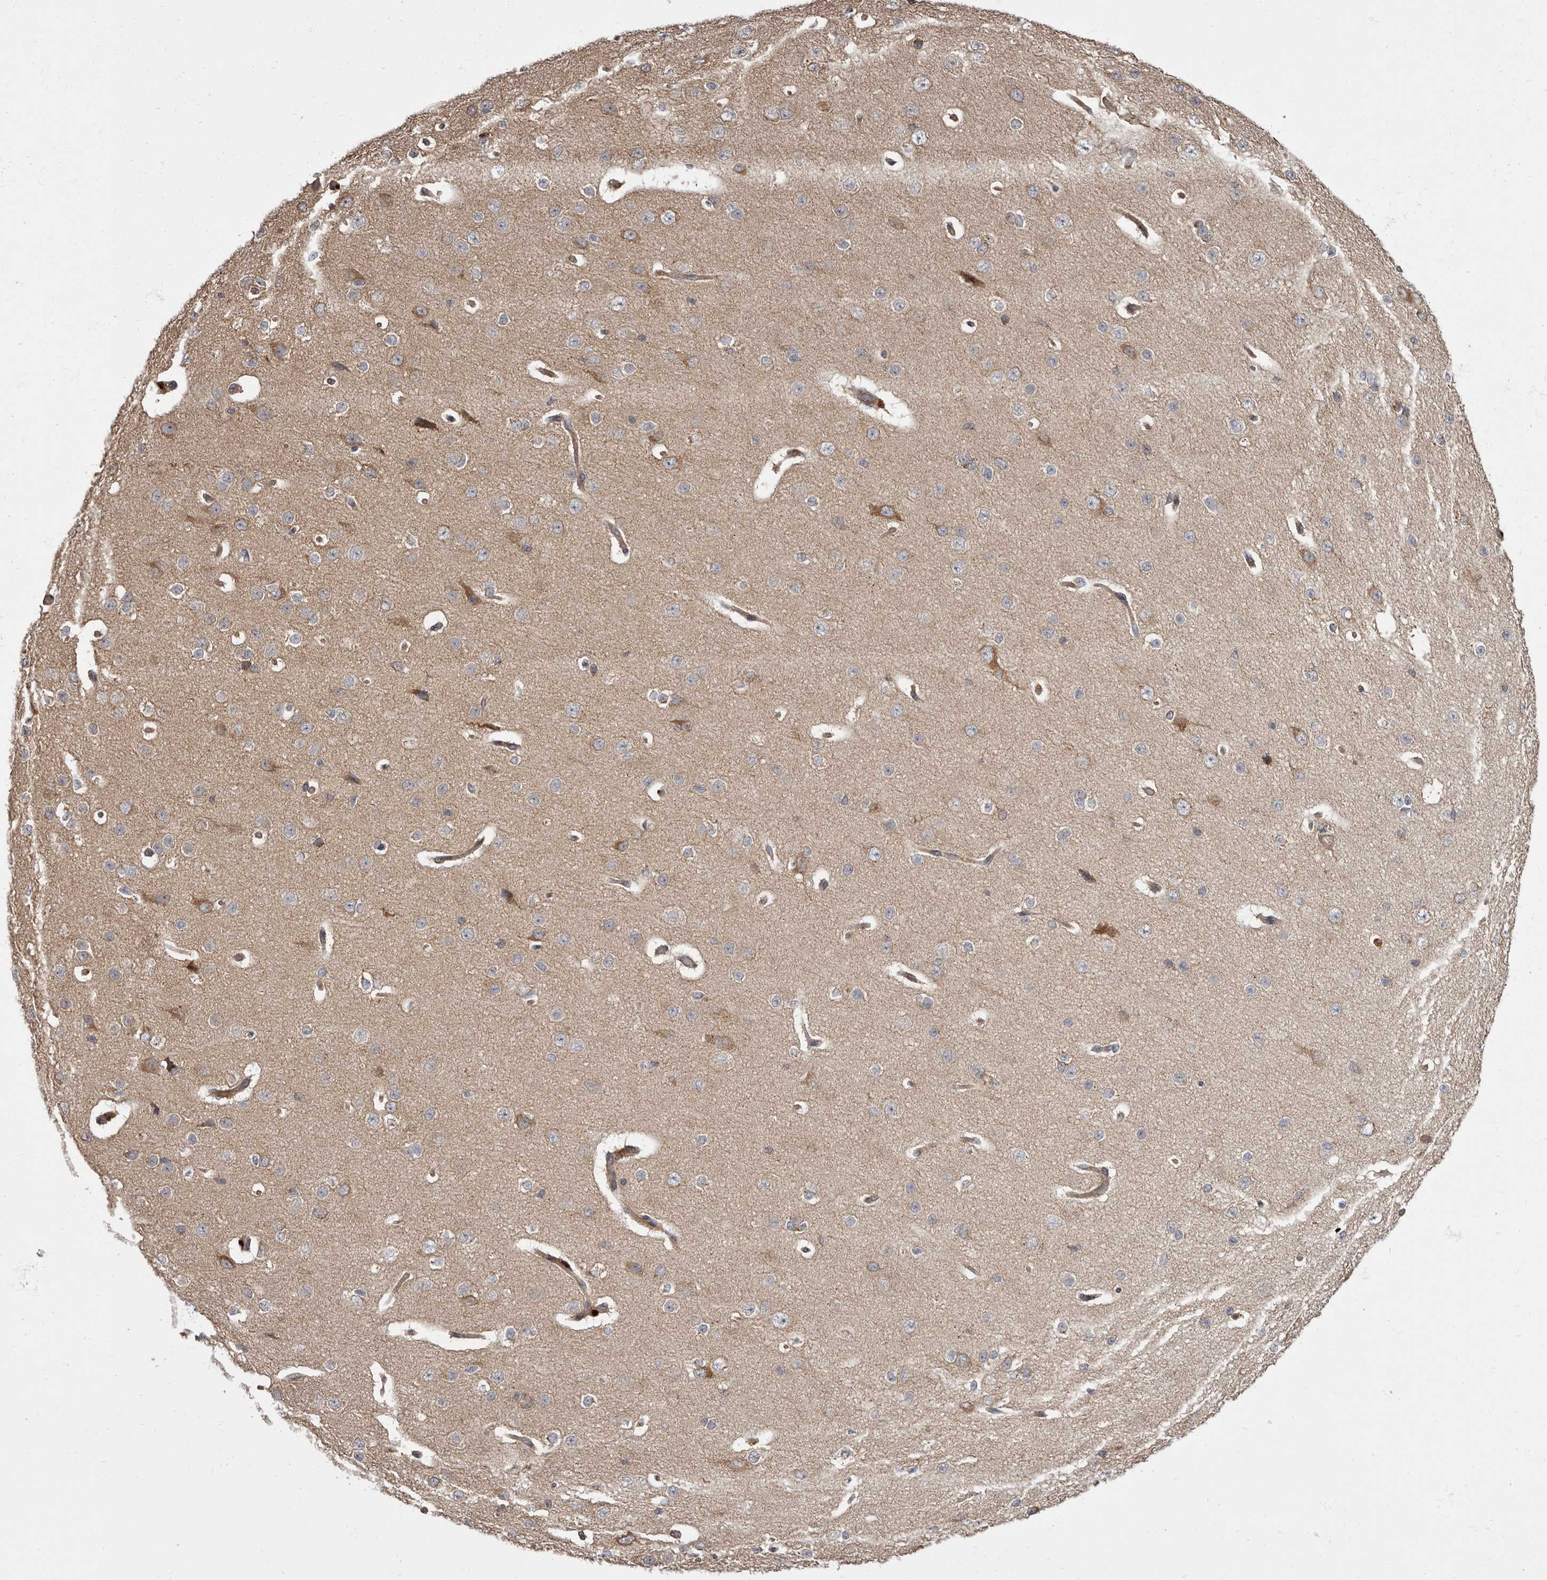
{"staining": {"intensity": "moderate", "quantity": ">75%", "location": "cytoplasmic/membranous"}, "tissue": "cerebral cortex", "cell_type": "Endothelial cells", "image_type": "normal", "snomed": [{"axis": "morphology", "description": "Normal tissue, NOS"}, {"axis": "morphology", "description": "Developmental malformation"}, {"axis": "topography", "description": "Cerebral cortex"}], "caption": "Protein staining of normal cerebral cortex shows moderate cytoplasmic/membranous positivity in approximately >75% of endothelial cells. The staining is performed using DAB brown chromogen to label protein expression. The nuclei are counter-stained blue using hematoxylin.", "gene": "ADCY2", "patient": {"sex": "female", "age": 30}}